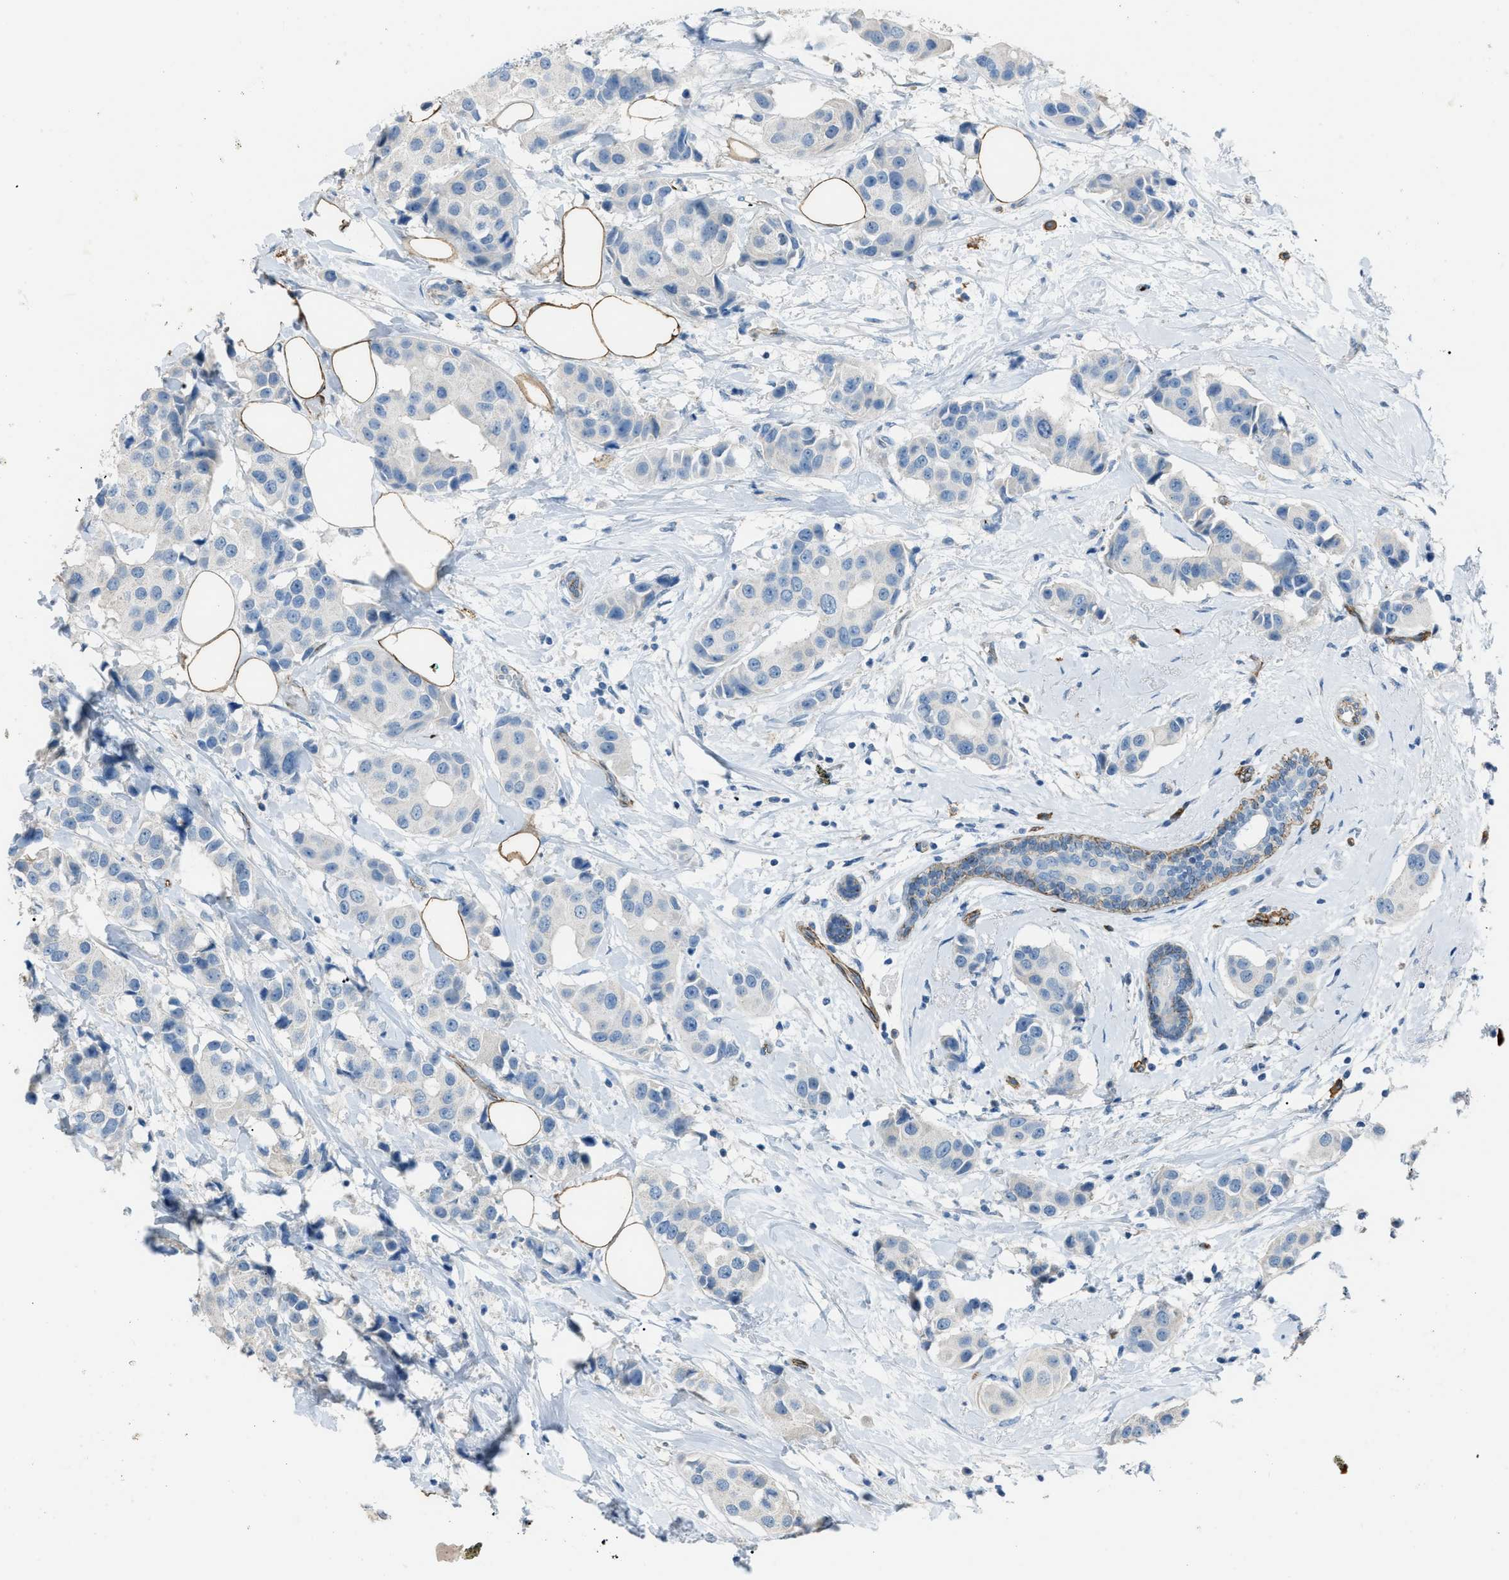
{"staining": {"intensity": "negative", "quantity": "none", "location": "none"}, "tissue": "breast cancer", "cell_type": "Tumor cells", "image_type": "cancer", "snomed": [{"axis": "morphology", "description": "Normal tissue, NOS"}, {"axis": "morphology", "description": "Duct carcinoma"}, {"axis": "topography", "description": "Breast"}], "caption": "This histopathology image is of invasive ductal carcinoma (breast) stained with immunohistochemistry to label a protein in brown with the nuclei are counter-stained blue. There is no positivity in tumor cells.", "gene": "SLC22A15", "patient": {"sex": "female", "age": 39}}